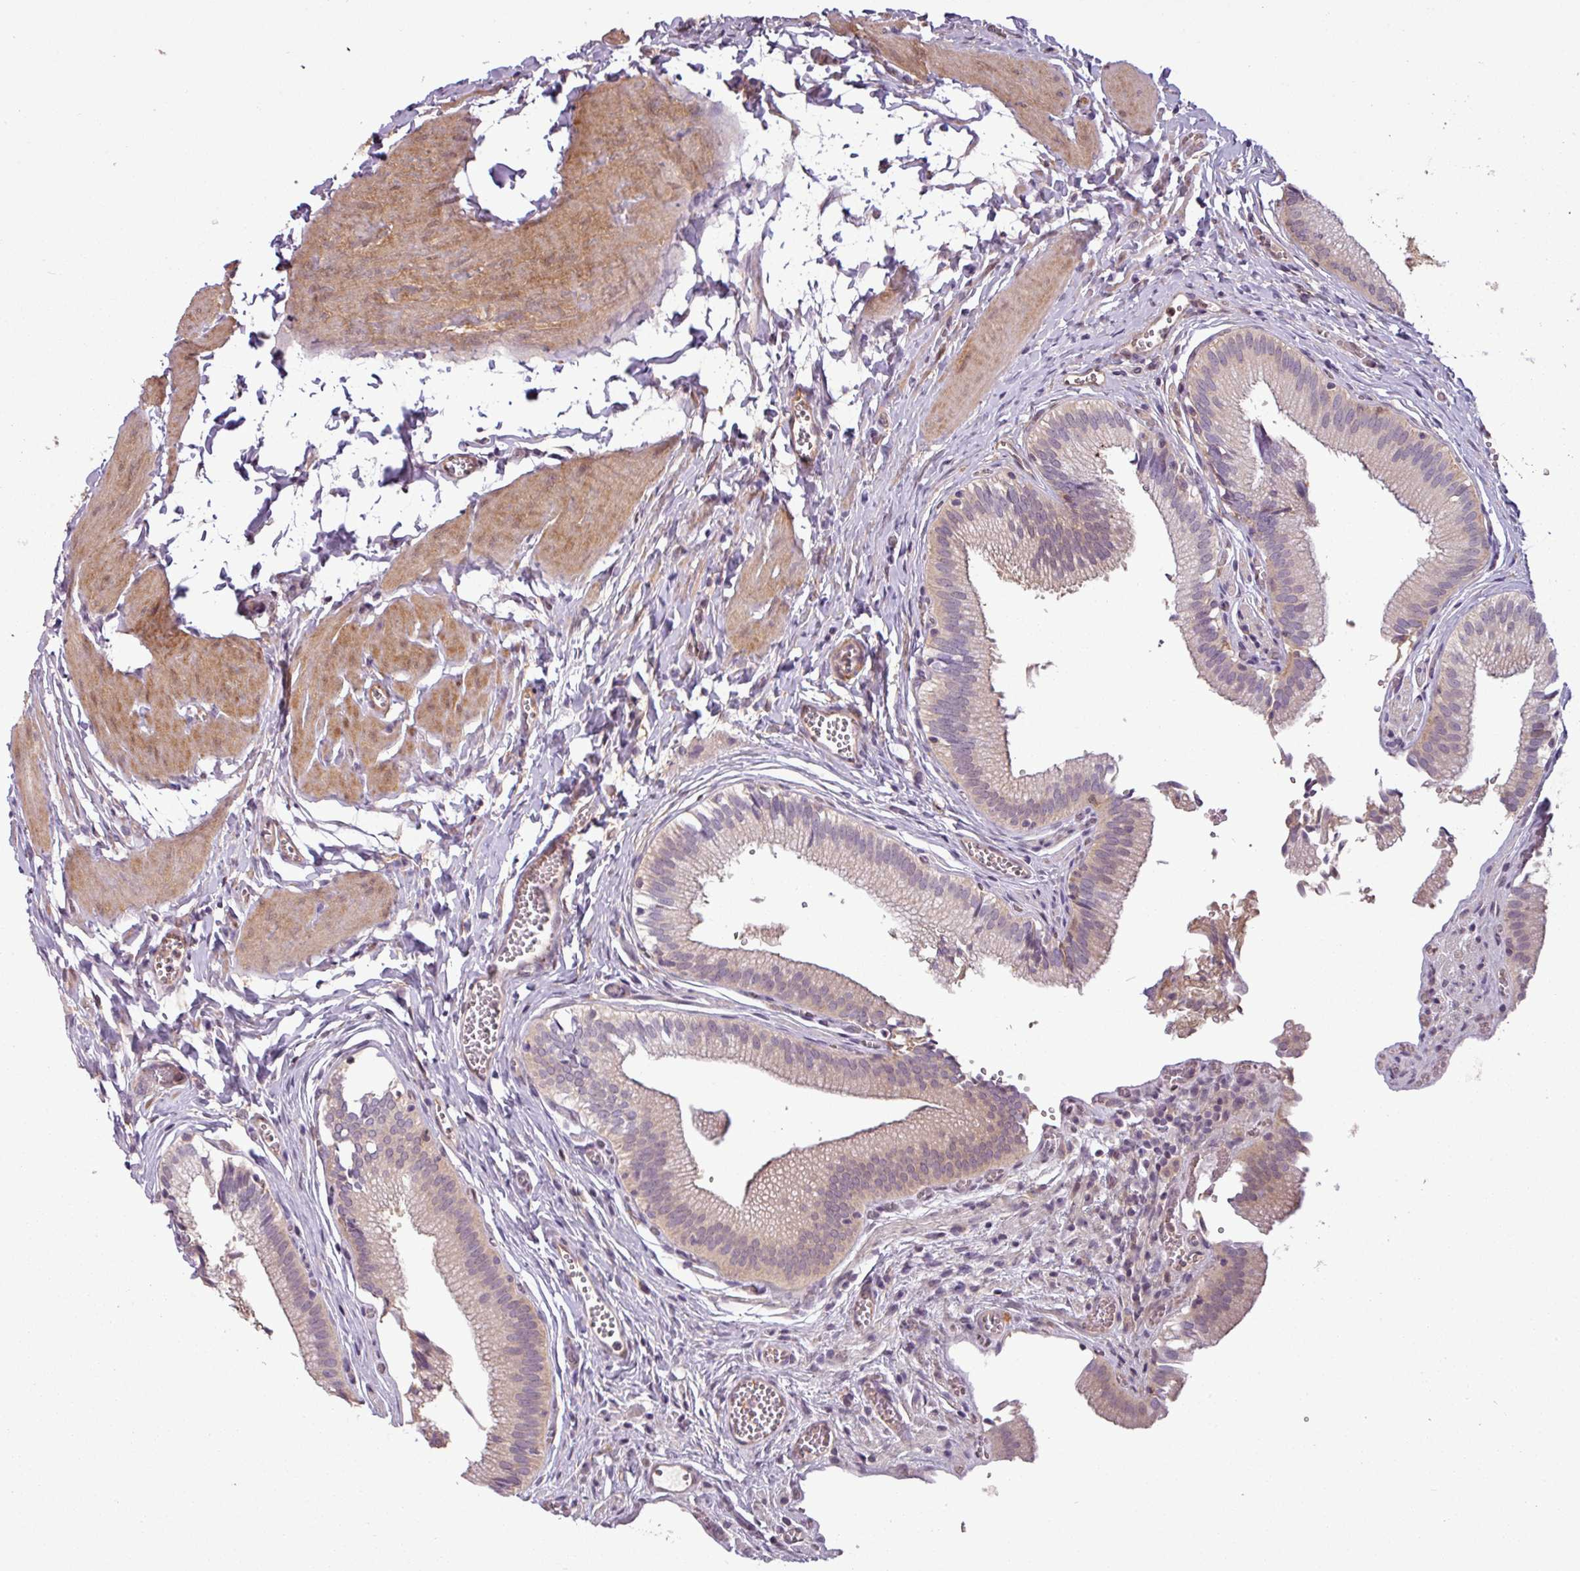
{"staining": {"intensity": "weak", "quantity": "<25%", "location": "cytoplasmic/membranous"}, "tissue": "gallbladder", "cell_type": "Glandular cells", "image_type": "normal", "snomed": [{"axis": "morphology", "description": "Normal tissue, NOS"}, {"axis": "topography", "description": "Gallbladder"}, {"axis": "topography", "description": "Peripheral nerve tissue"}], "caption": "Gallbladder stained for a protein using immunohistochemistry (IHC) shows no expression glandular cells.", "gene": "SH3BGRL", "patient": {"sex": "male", "age": 17}}